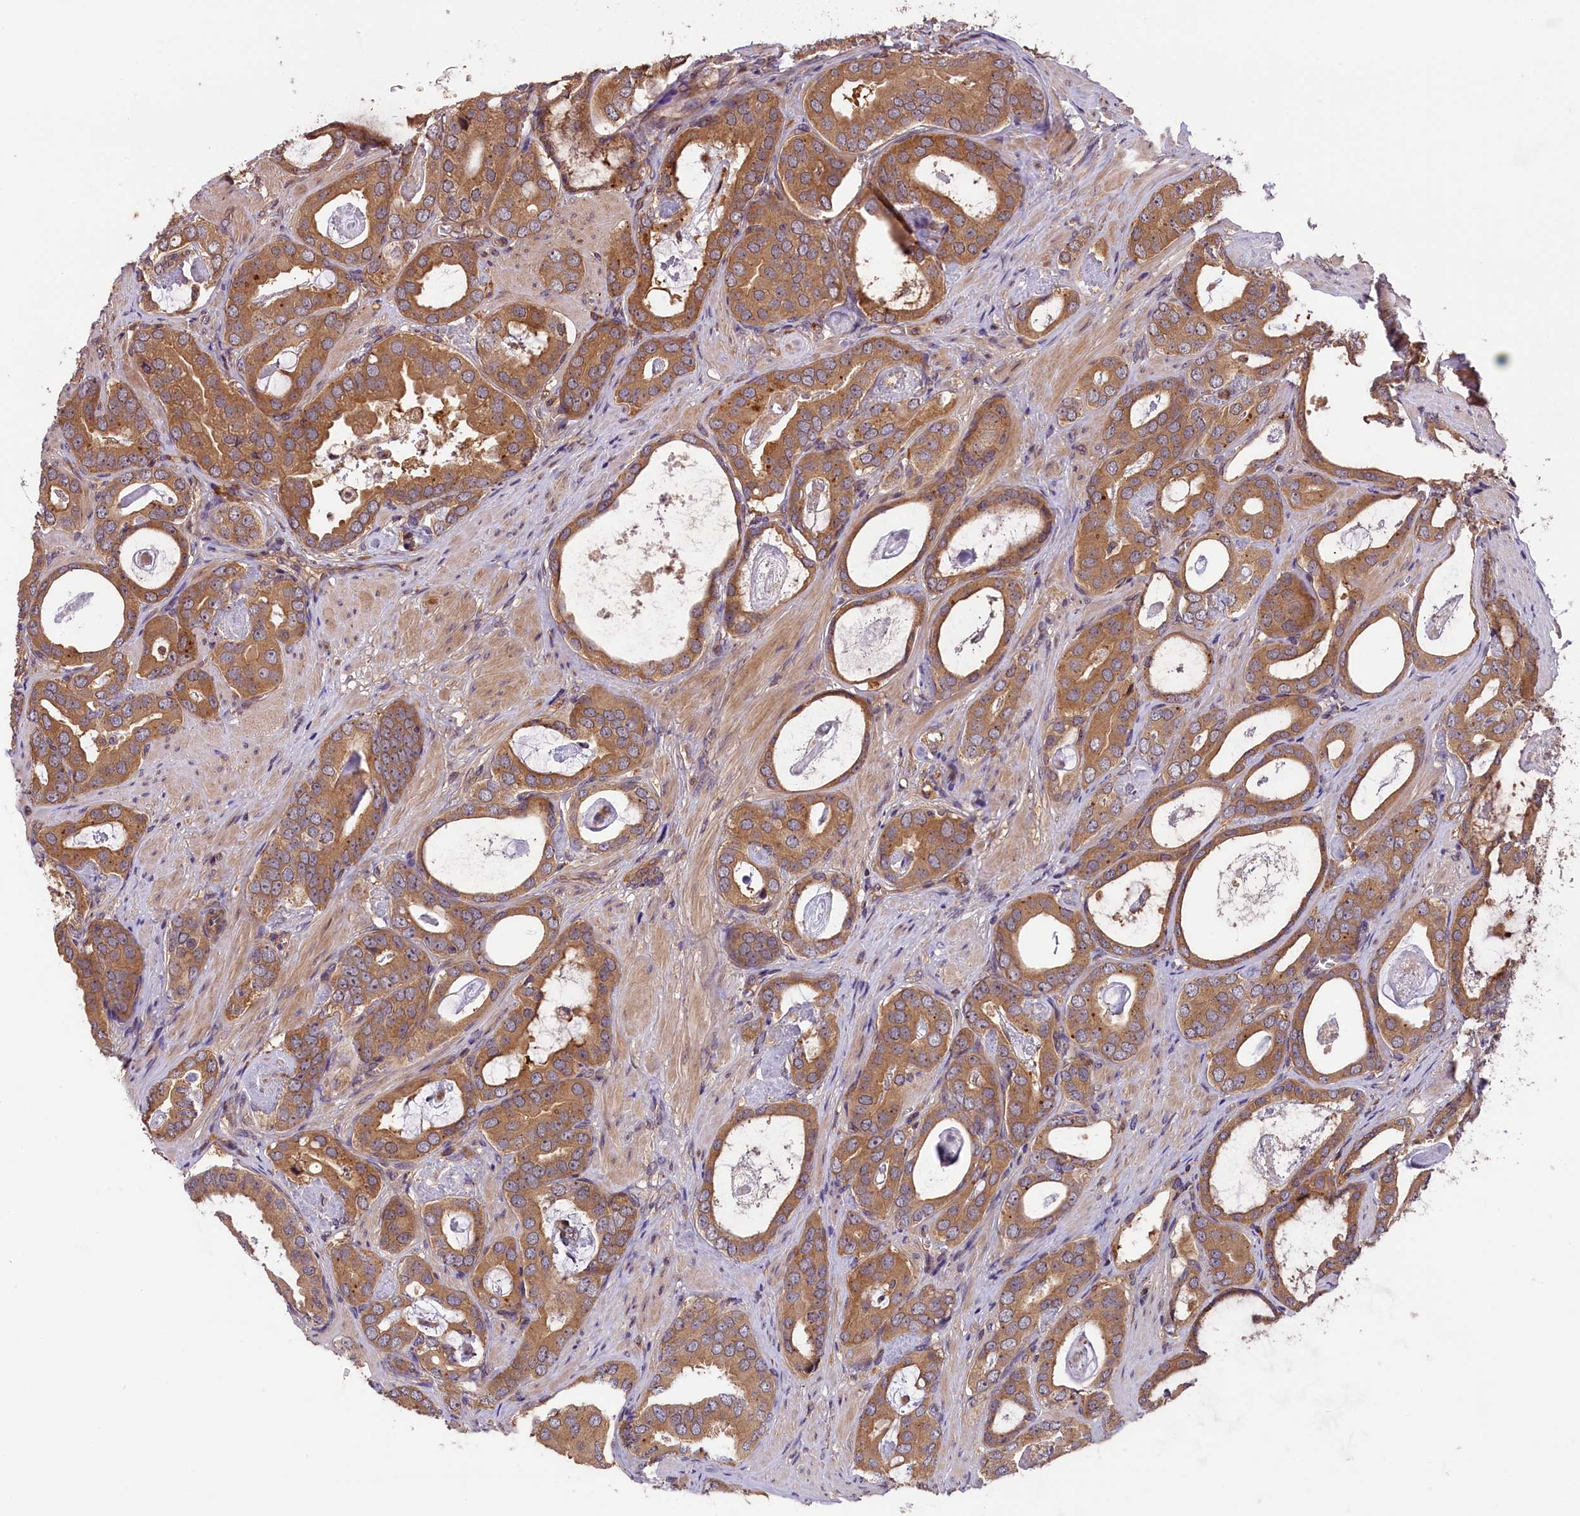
{"staining": {"intensity": "moderate", "quantity": ">75%", "location": "cytoplasmic/membranous"}, "tissue": "prostate cancer", "cell_type": "Tumor cells", "image_type": "cancer", "snomed": [{"axis": "morphology", "description": "Adenocarcinoma, Low grade"}, {"axis": "topography", "description": "Prostate"}], "caption": "Protein staining of prostate cancer tissue shows moderate cytoplasmic/membranous expression in approximately >75% of tumor cells.", "gene": "SETD6", "patient": {"sex": "male", "age": 71}}